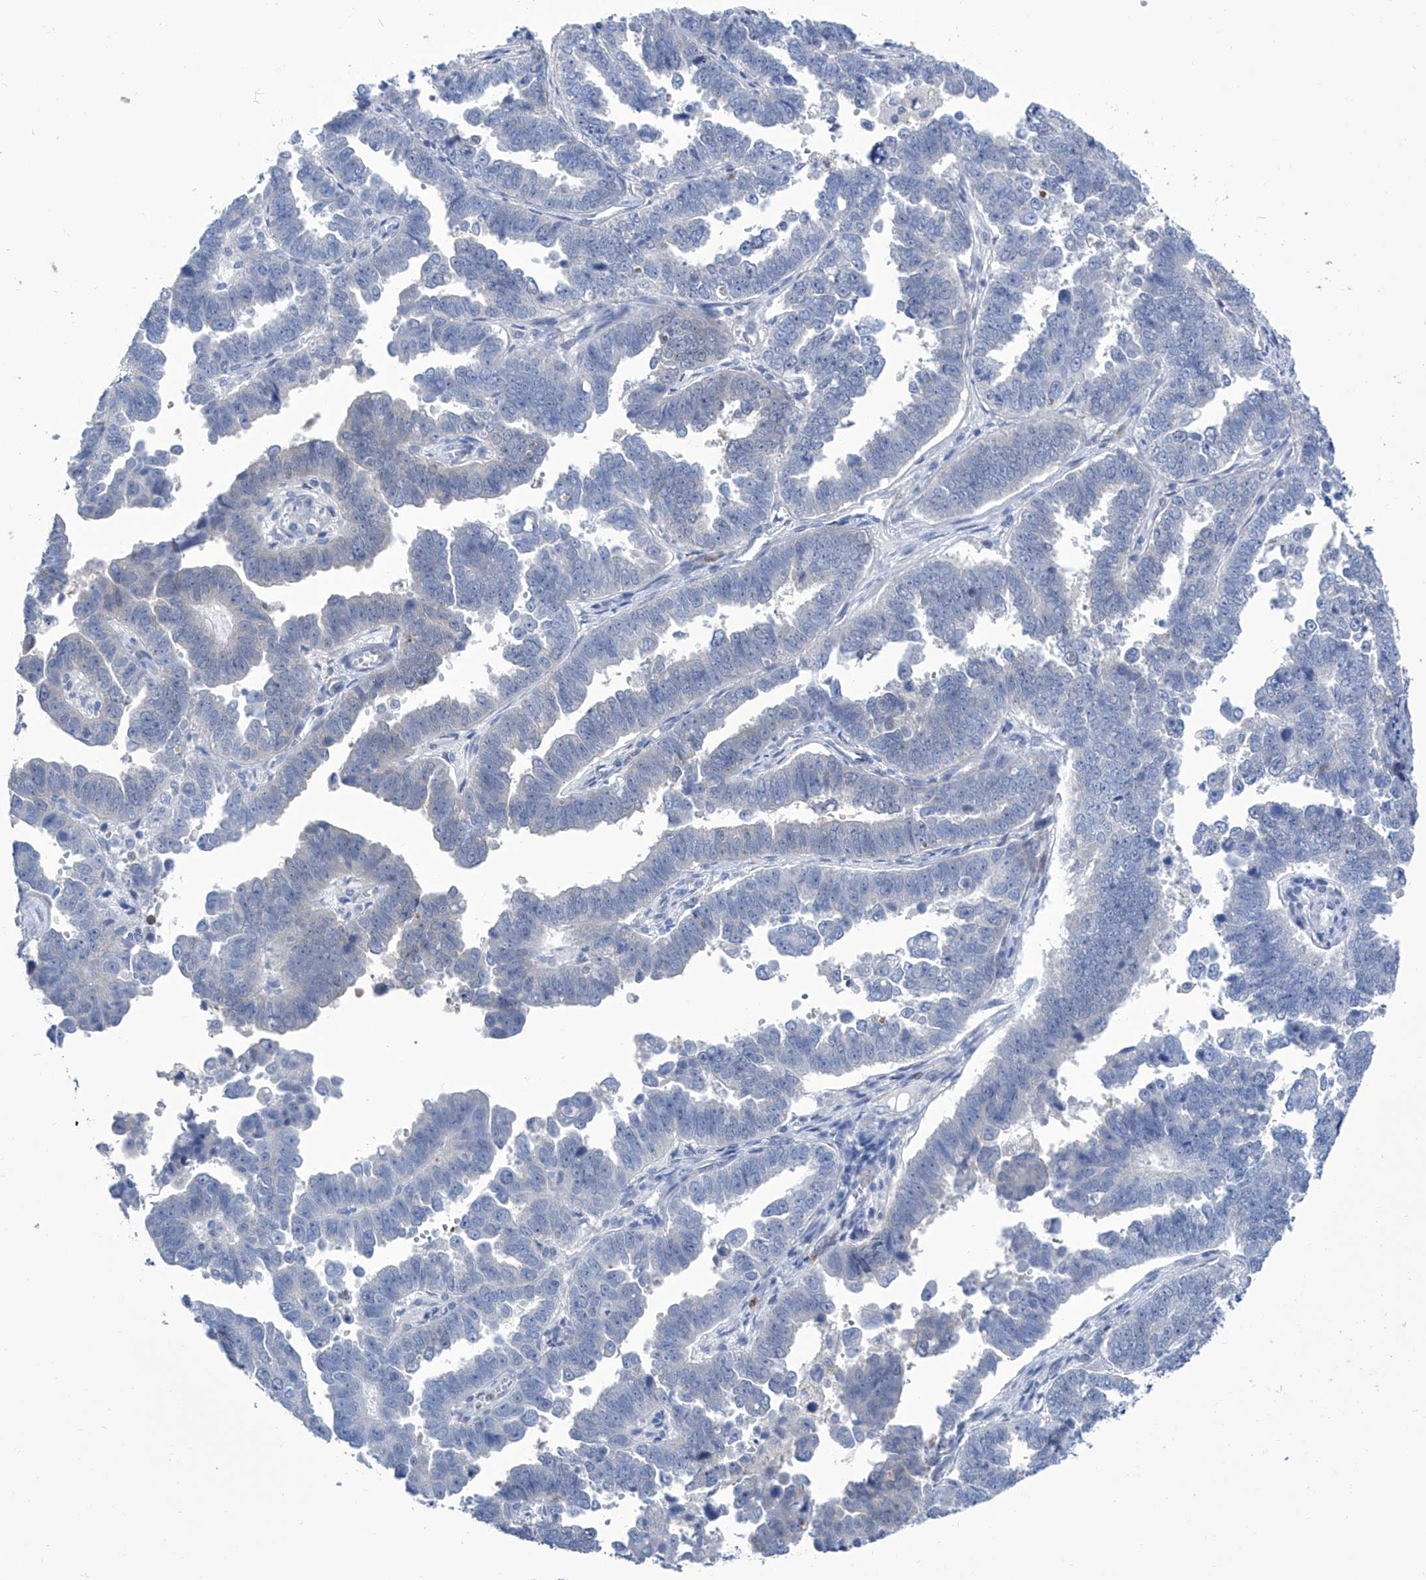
{"staining": {"intensity": "negative", "quantity": "none", "location": "none"}, "tissue": "endometrial cancer", "cell_type": "Tumor cells", "image_type": "cancer", "snomed": [{"axis": "morphology", "description": "Adenocarcinoma, NOS"}, {"axis": "topography", "description": "Endometrium"}], "caption": "DAB immunohistochemical staining of endometrial cancer demonstrates no significant expression in tumor cells. (Stains: DAB immunohistochemistry with hematoxylin counter stain, Microscopy: brightfield microscopy at high magnification).", "gene": "IMPA2", "patient": {"sex": "female", "age": 75}}